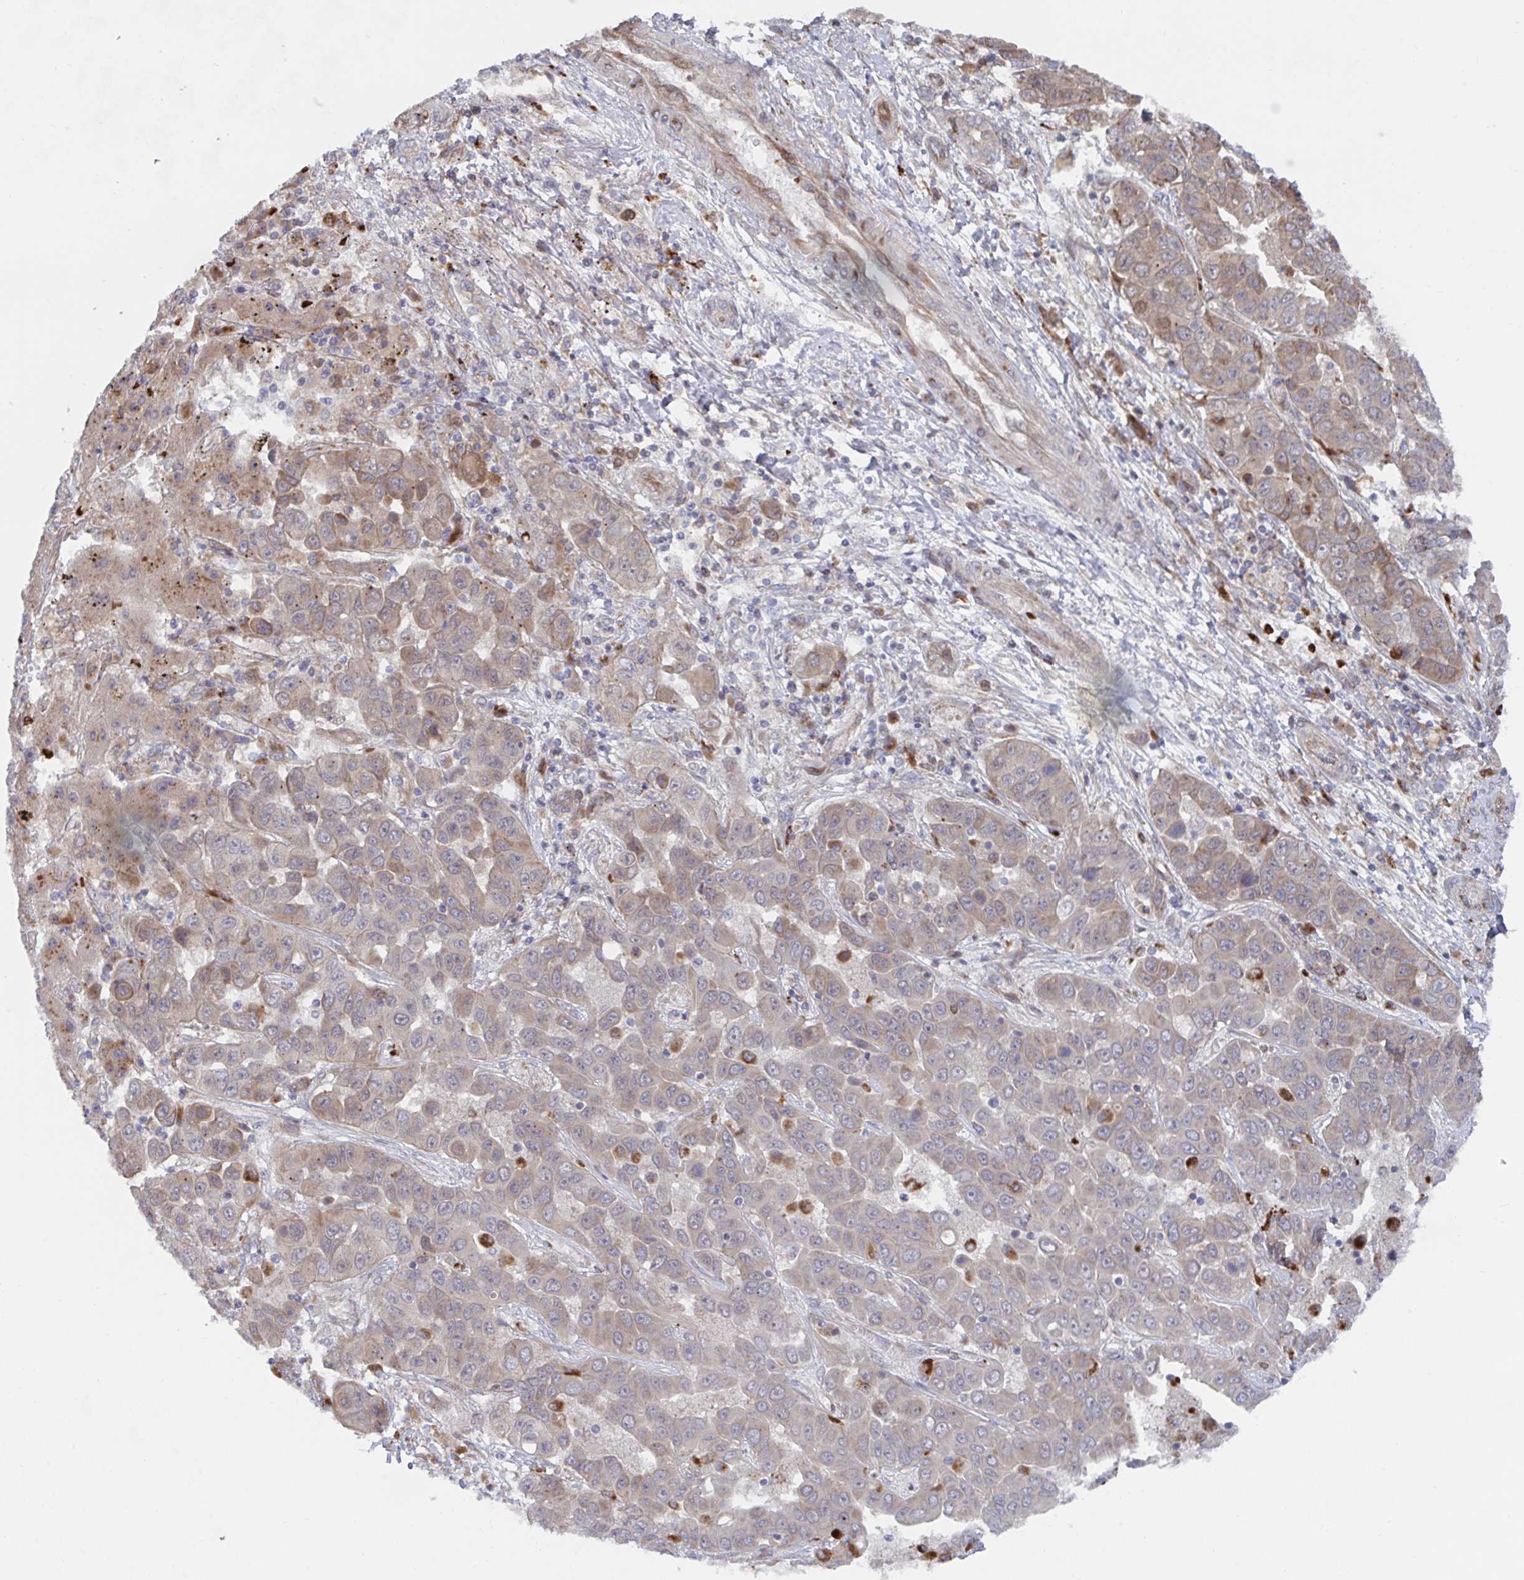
{"staining": {"intensity": "weak", "quantity": "25%-75%", "location": "cytoplasmic/membranous"}, "tissue": "liver cancer", "cell_type": "Tumor cells", "image_type": "cancer", "snomed": [{"axis": "morphology", "description": "Cholangiocarcinoma"}, {"axis": "topography", "description": "Liver"}], "caption": "Brown immunohistochemical staining in liver cholangiocarcinoma exhibits weak cytoplasmic/membranous expression in about 25%-75% of tumor cells.", "gene": "FJX1", "patient": {"sex": "female", "age": 52}}